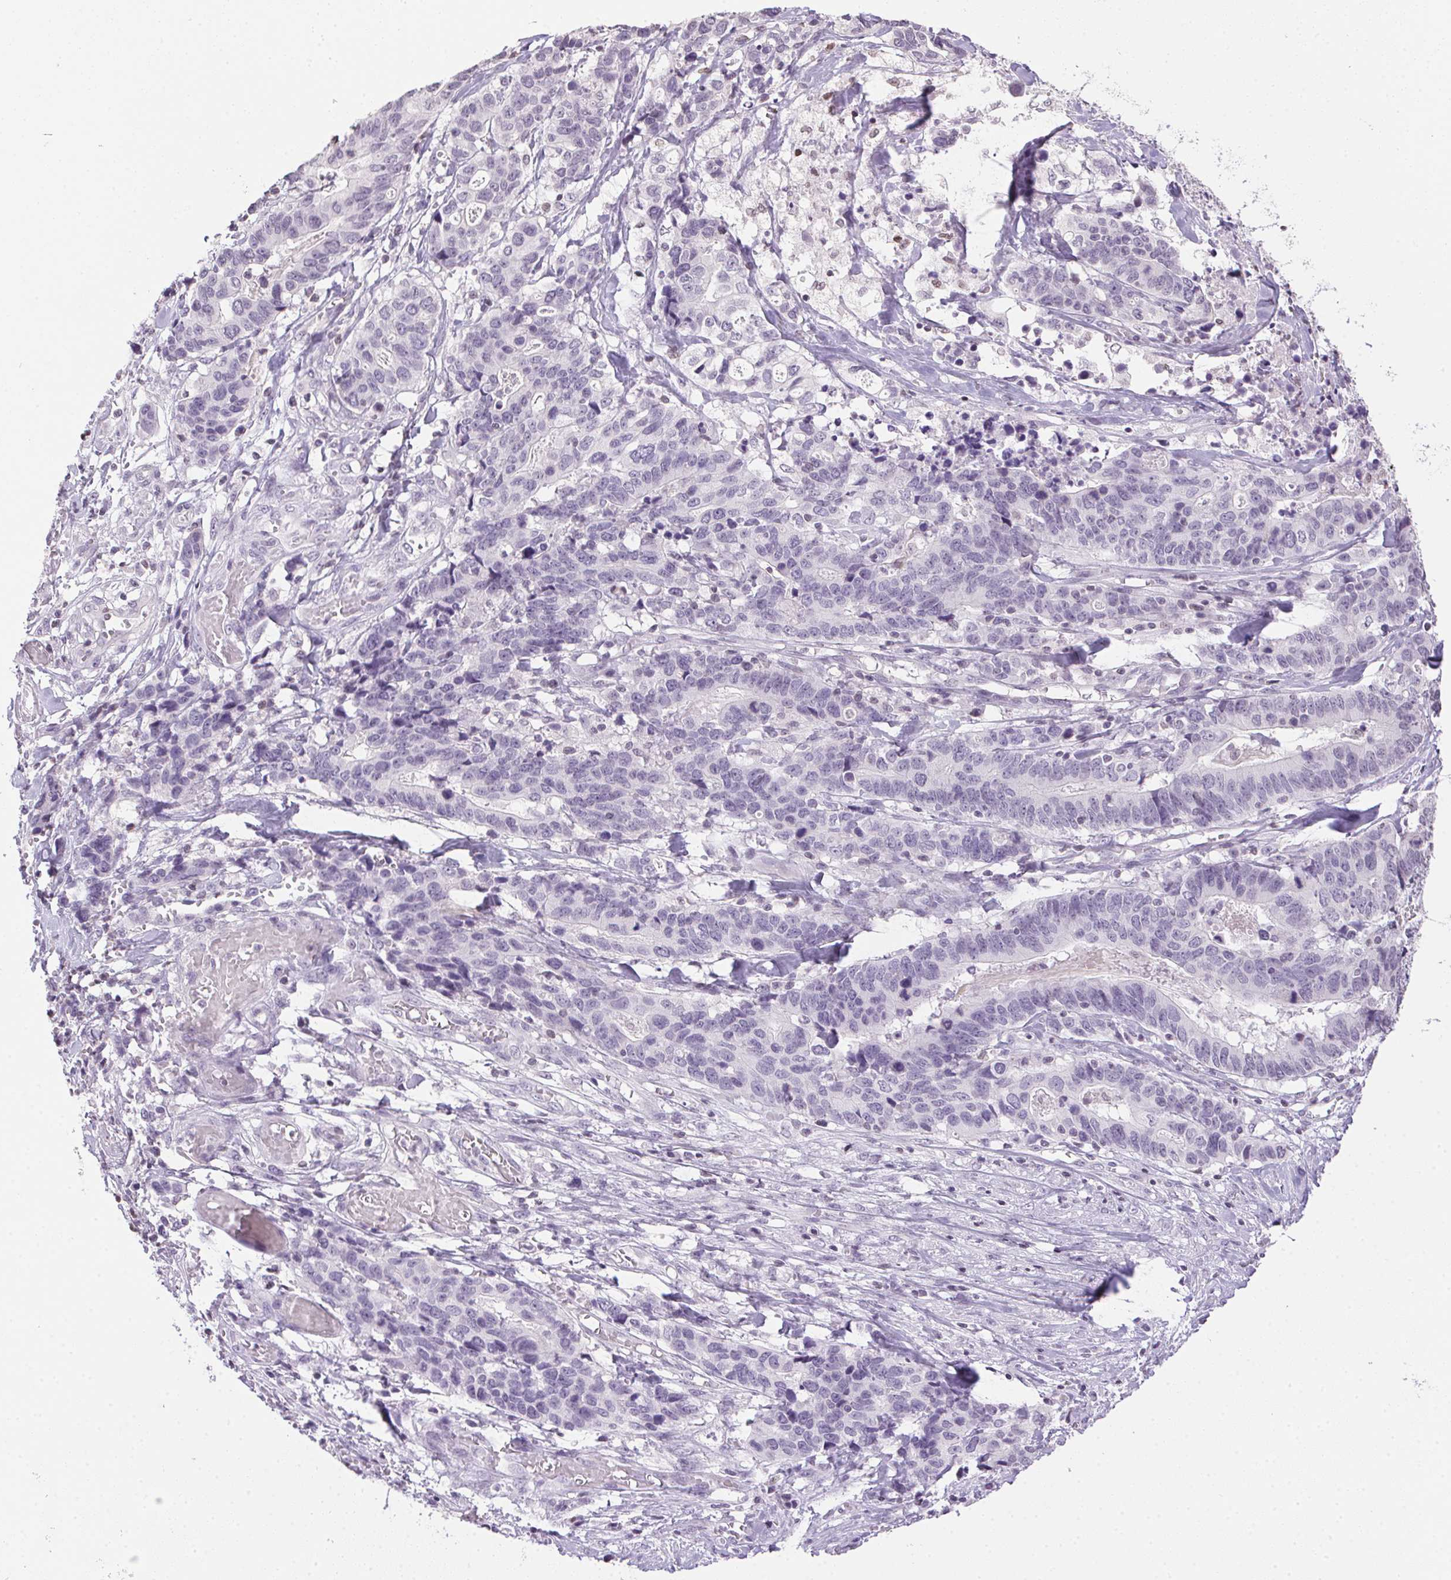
{"staining": {"intensity": "negative", "quantity": "none", "location": "none"}, "tissue": "stomach cancer", "cell_type": "Tumor cells", "image_type": "cancer", "snomed": [{"axis": "morphology", "description": "Adenocarcinoma, NOS"}, {"axis": "topography", "description": "Stomach, upper"}], "caption": "Adenocarcinoma (stomach) was stained to show a protein in brown. There is no significant positivity in tumor cells.", "gene": "PRL", "patient": {"sex": "female", "age": 67}}